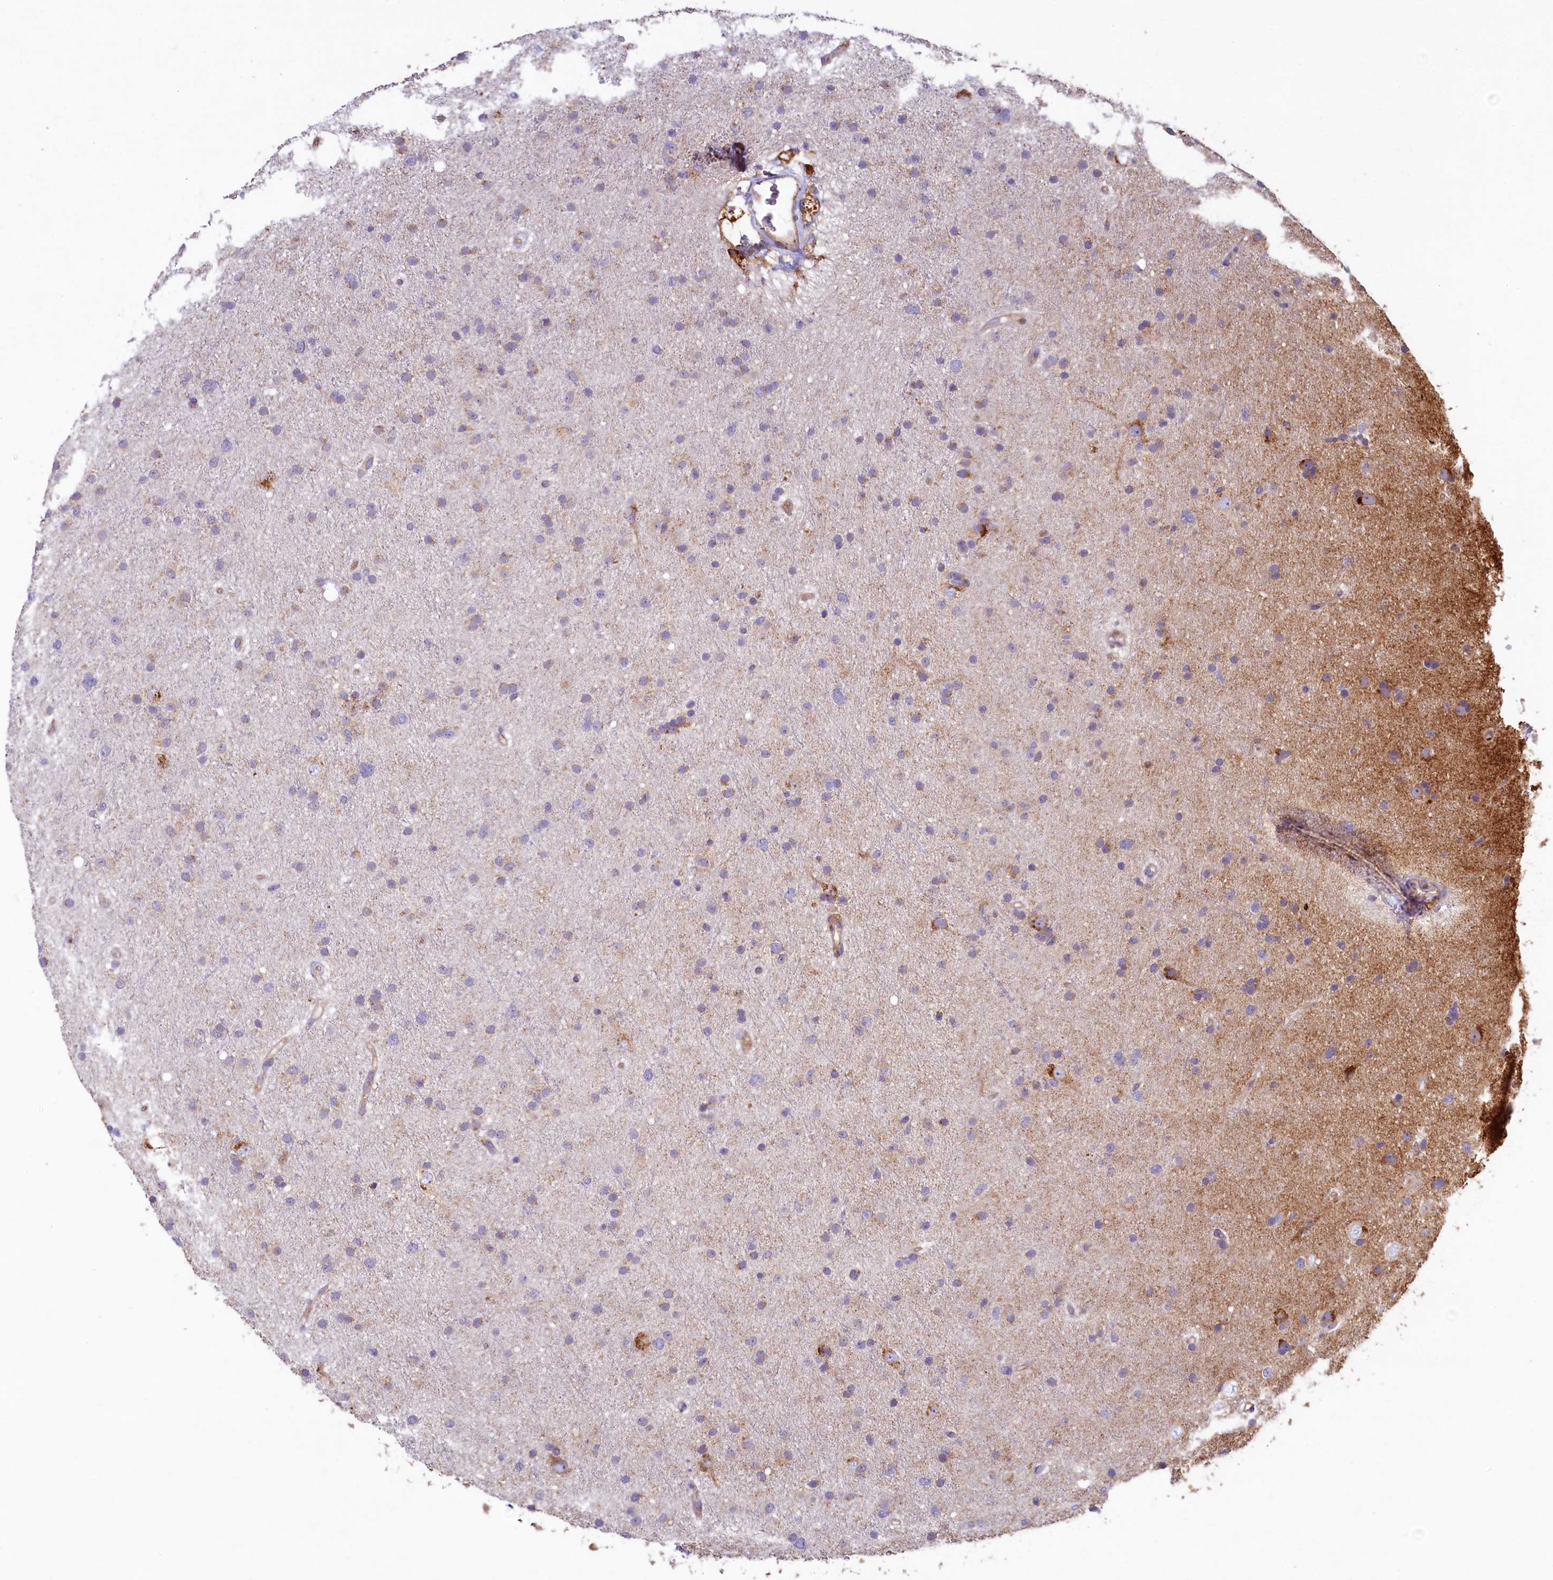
{"staining": {"intensity": "weak", "quantity": "25%-75%", "location": "cytoplasmic/membranous"}, "tissue": "glioma", "cell_type": "Tumor cells", "image_type": "cancer", "snomed": [{"axis": "morphology", "description": "Glioma, malignant, Low grade"}, {"axis": "topography", "description": "Cerebral cortex"}], "caption": "DAB immunohistochemical staining of malignant low-grade glioma demonstrates weak cytoplasmic/membranous protein positivity in approximately 25%-75% of tumor cells.", "gene": "GPR21", "patient": {"sex": "female", "age": 39}}